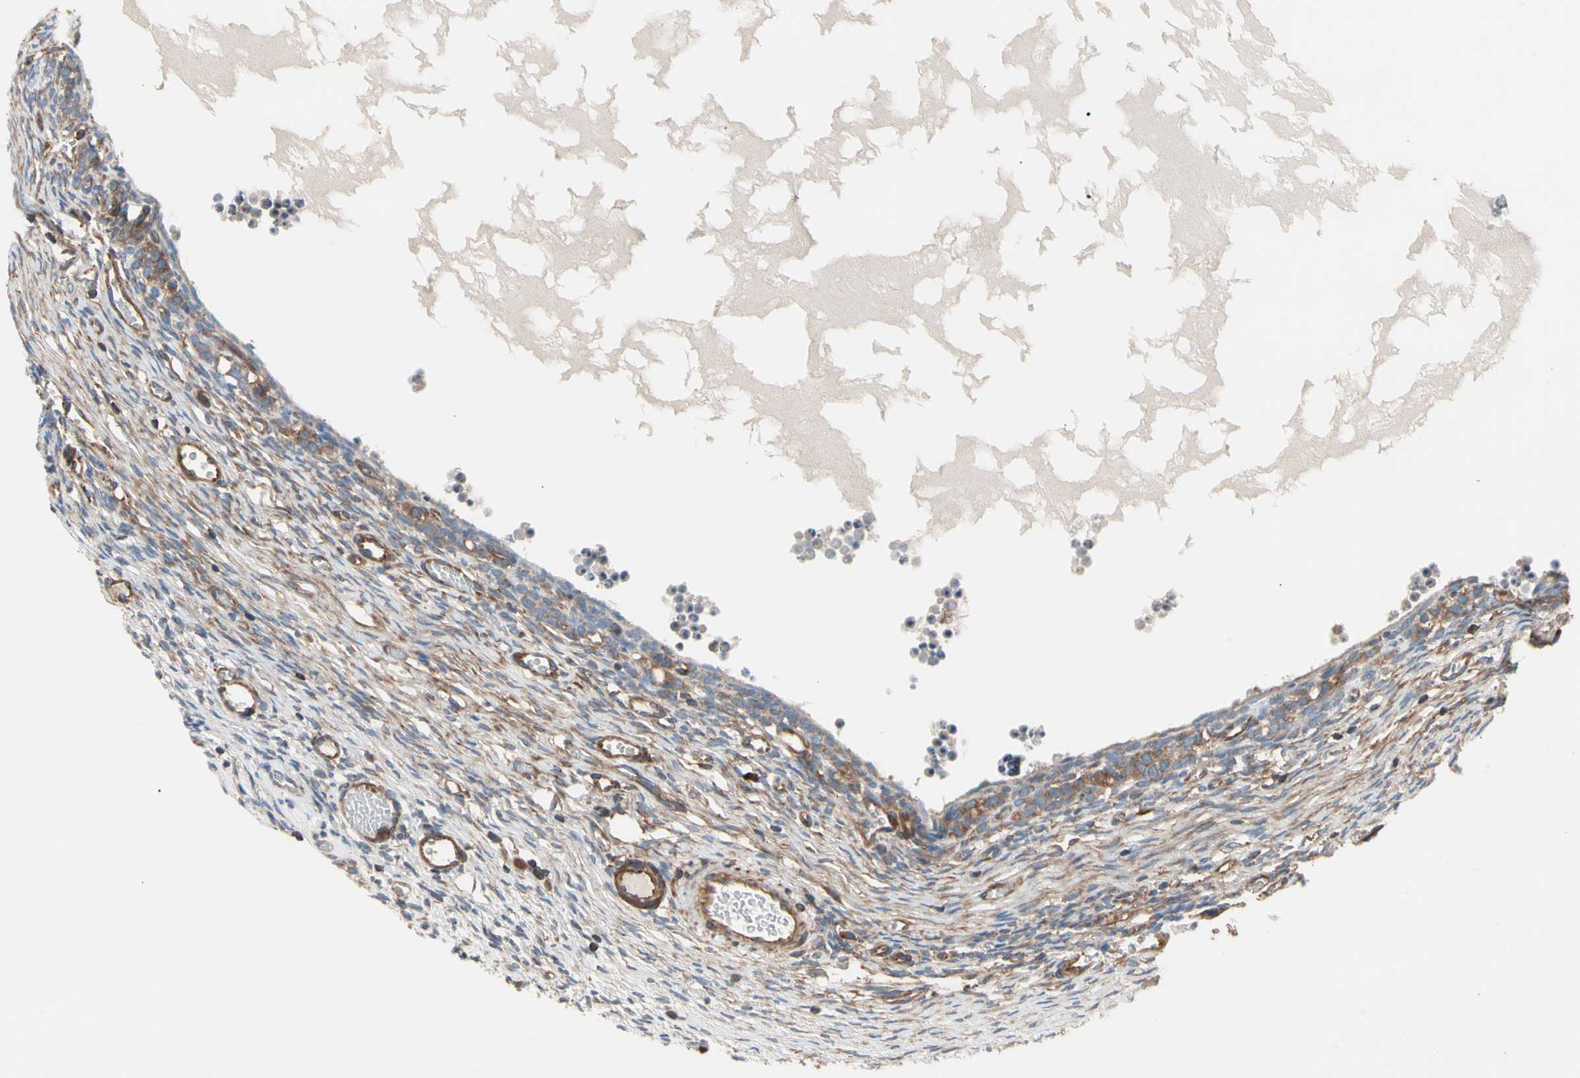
{"staining": {"intensity": "moderate", "quantity": ">75%", "location": "cytoplasmic/membranous"}, "tissue": "ovary", "cell_type": "Follicle cells", "image_type": "normal", "snomed": [{"axis": "morphology", "description": "Normal tissue, NOS"}, {"axis": "topography", "description": "Ovary"}], "caption": "Ovary stained with IHC shows moderate cytoplasmic/membranous positivity in about >75% of follicle cells. The staining was performed using DAB to visualize the protein expression in brown, while the nuclei were stained in blue with hematoxylin (Magnification: 20x).", "gene": "ROCK1", "patient": {"sex": "female", "age": 35}}